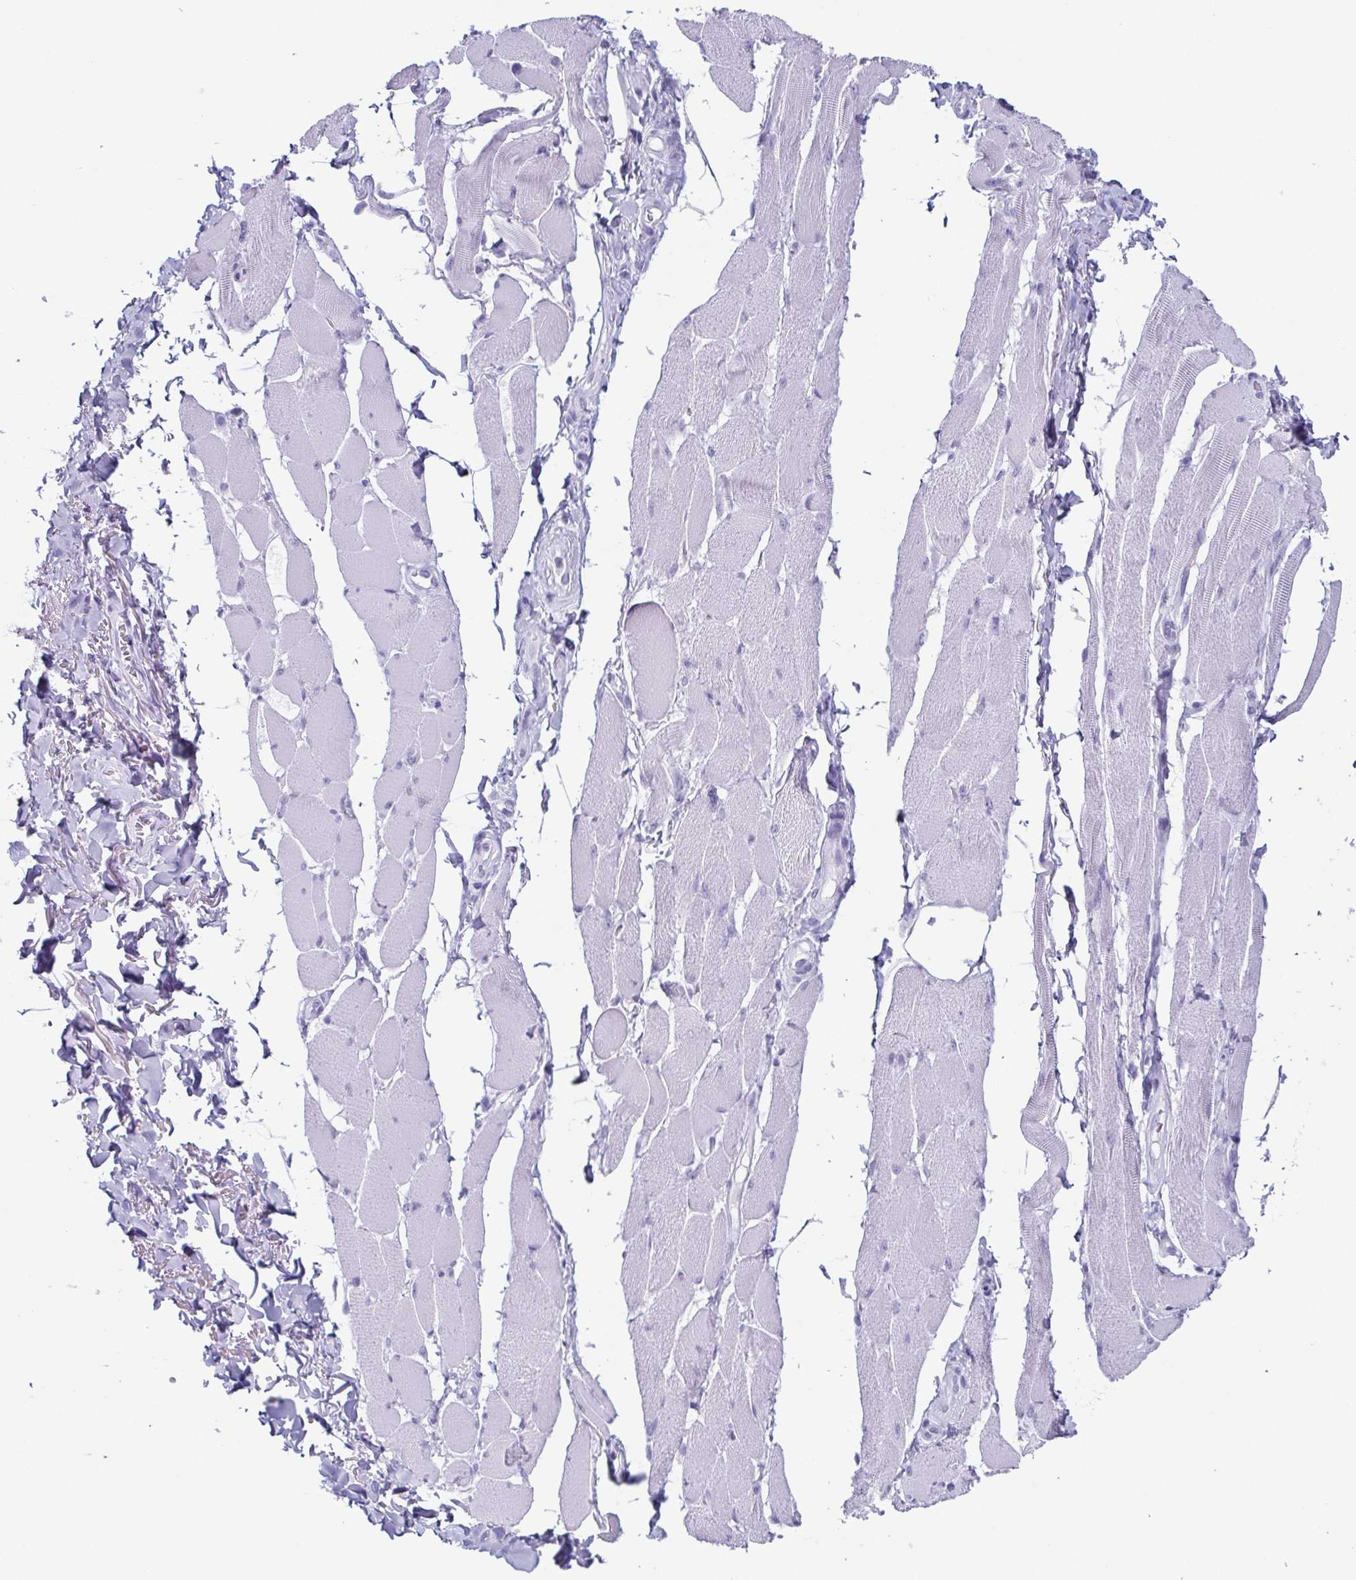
{"staining": {"intensity": "negative", "quantity": "none", "location": "none"}, "tissue": "skeletal muscle", "cell_type": "Myocytes", "image_type": "normal", "snomed": [{"axis": "morphology", "description": "Normal tissue, NOS"}, {"axis": "topography", "description": "Skeletal muscle"}, {"axis": "topography", "description": "Anal"}, {"axis": "topography", "description": "Peripheral nerve tissue"}], "caption": "Myocytes are negative for brown protein staining in benign skeletal muscle. The staining is performed using DAB brown chromogen with nuclei counter-stained in using hematoxylin.", "gene": "ENKUR", "patient": {"sex": "male", "age": 53}}